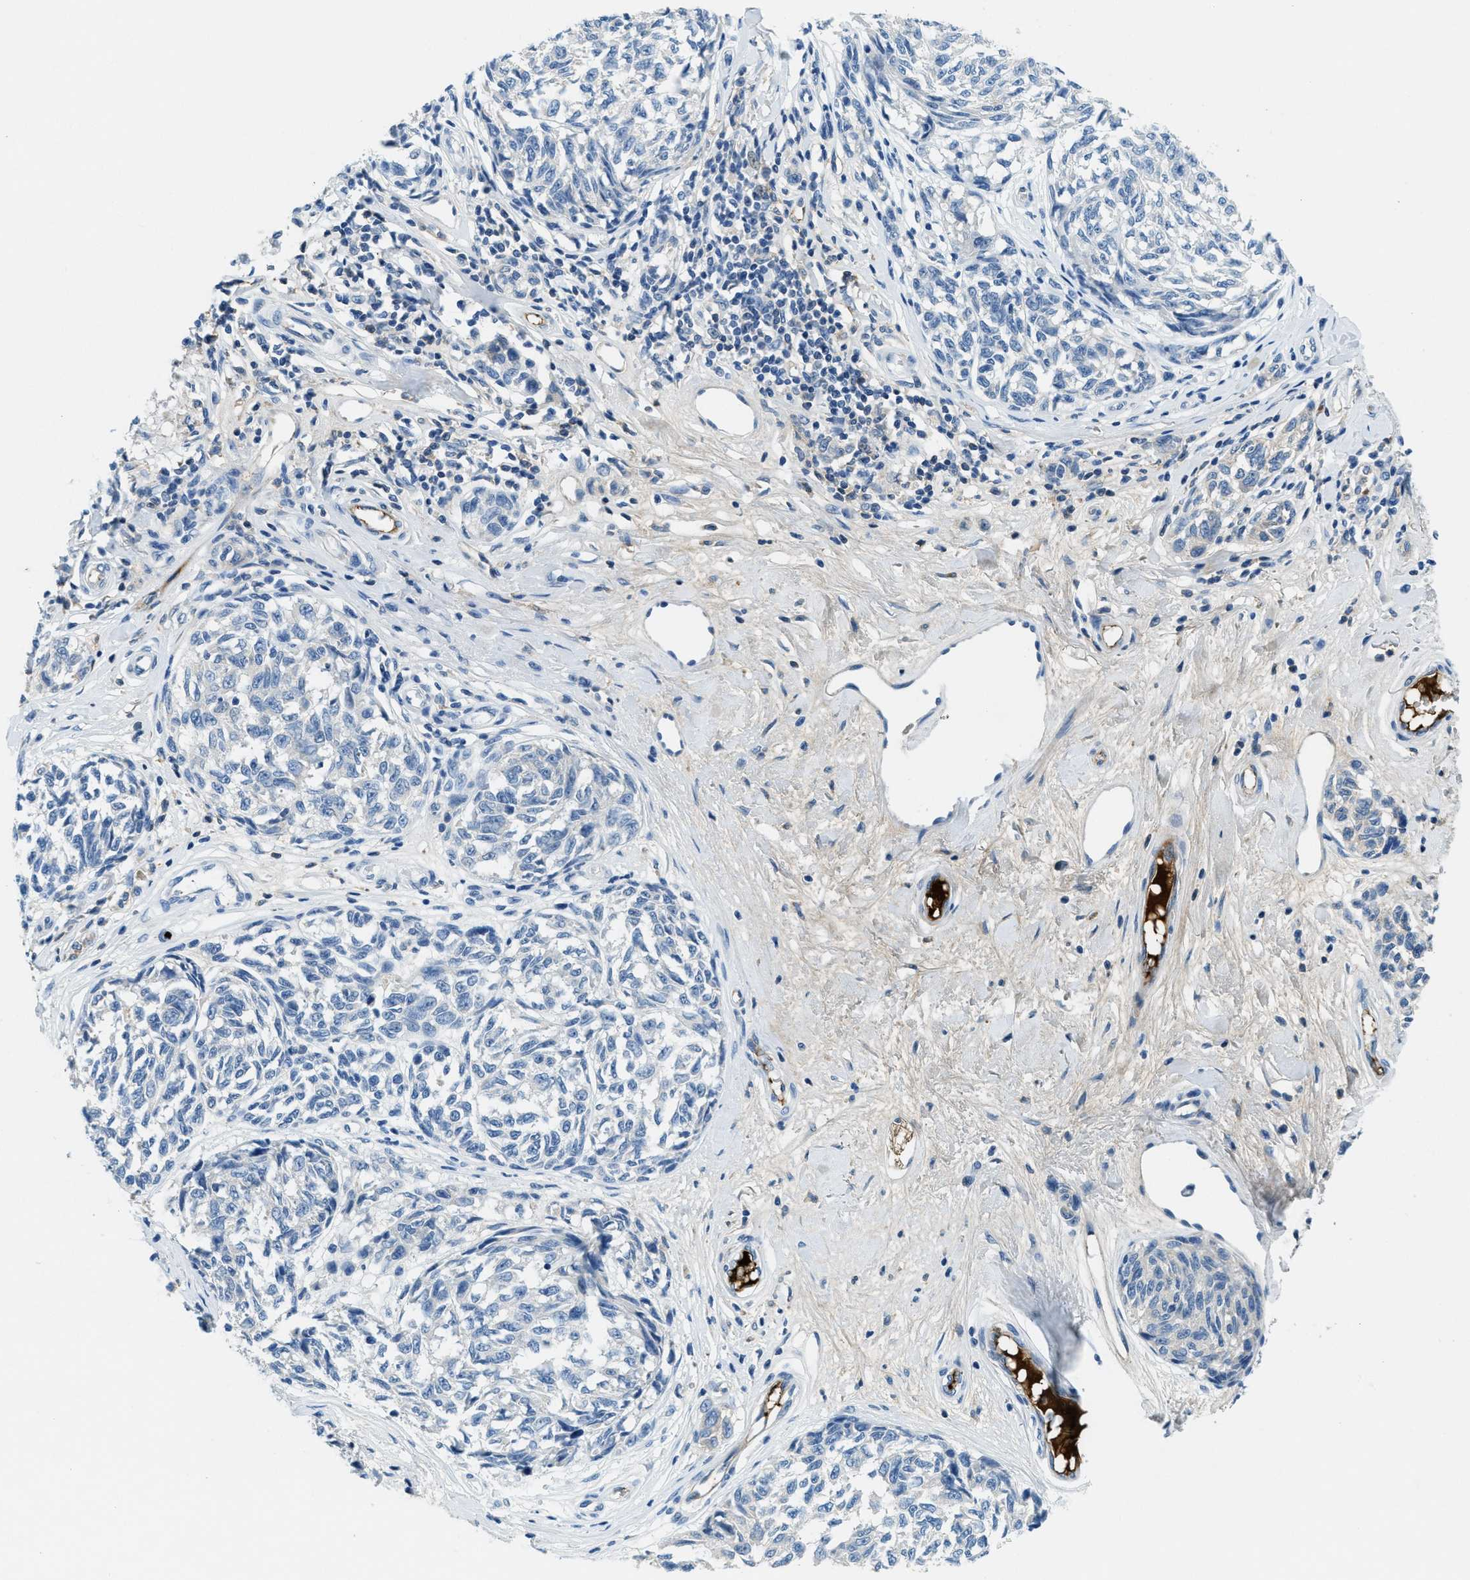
{"staining": {"intensity": "negative", "quantity": "none", "location": "none"}, "tissue": "melanoma", "cell_type": "Tumor cells", "image_type": "cancer", "snomed": [{"axis": "morphology", "description": "Malignant melanoma, NOS"}, {"axis": "topography", "description": "Skin"}], "caption": "DAB immunohistochemical staining of human malignant melanoma exhibits no significant staining in tumor cells. The staining was performed using DAB (3,3'-diaminobenzidine) to visualize the protein expression in brown, while the nuclei were stained in blue with hematoxylin (Magnification: 20x).", "gene": "A2M", "patient": {"sex": "female", "age": 64}}